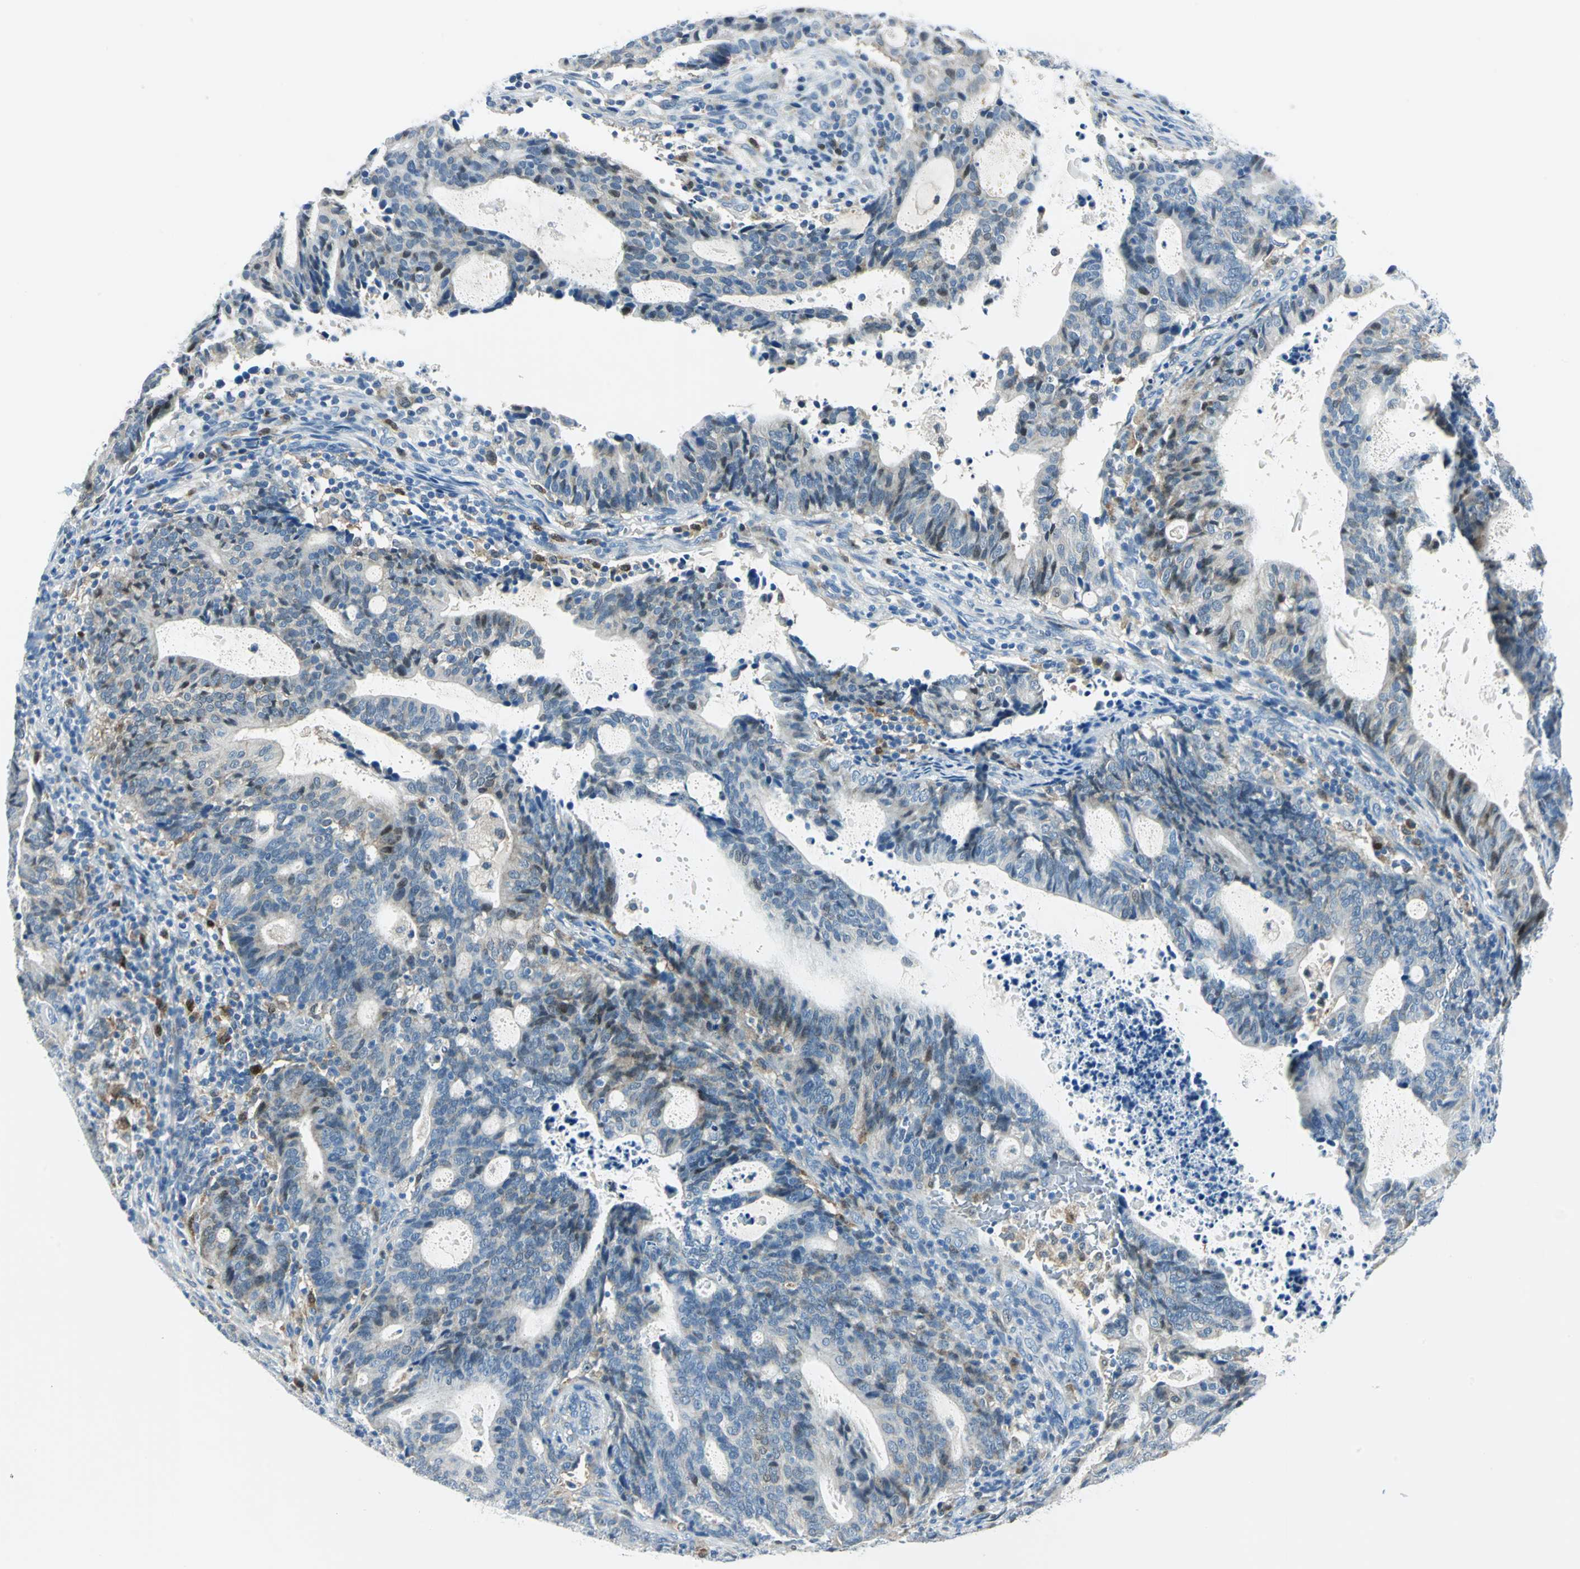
{"staining": {"intensity": "moderate", "quantity": "<25%", "location": "cytoplasmic/membranous,nuclear"}, "tissue": "endometrial cancer", "cell_type": "Tumor cells", "image_type": "cancer", "snomed": [{"axis": "morphology", "description": "Adenocarcinoma, NOS"}, {"axis": "topography", "description": "Uterus"}], "caption": "Immunohistochemical staining of human endometrial cancer exhibits low levels of moderate cytoplasmic/membranous and nuclear protein positivity in approximately <25% of tumor cells.", "gene": "AKR1A1", "patient": {"sex": "female", "age": 83}}